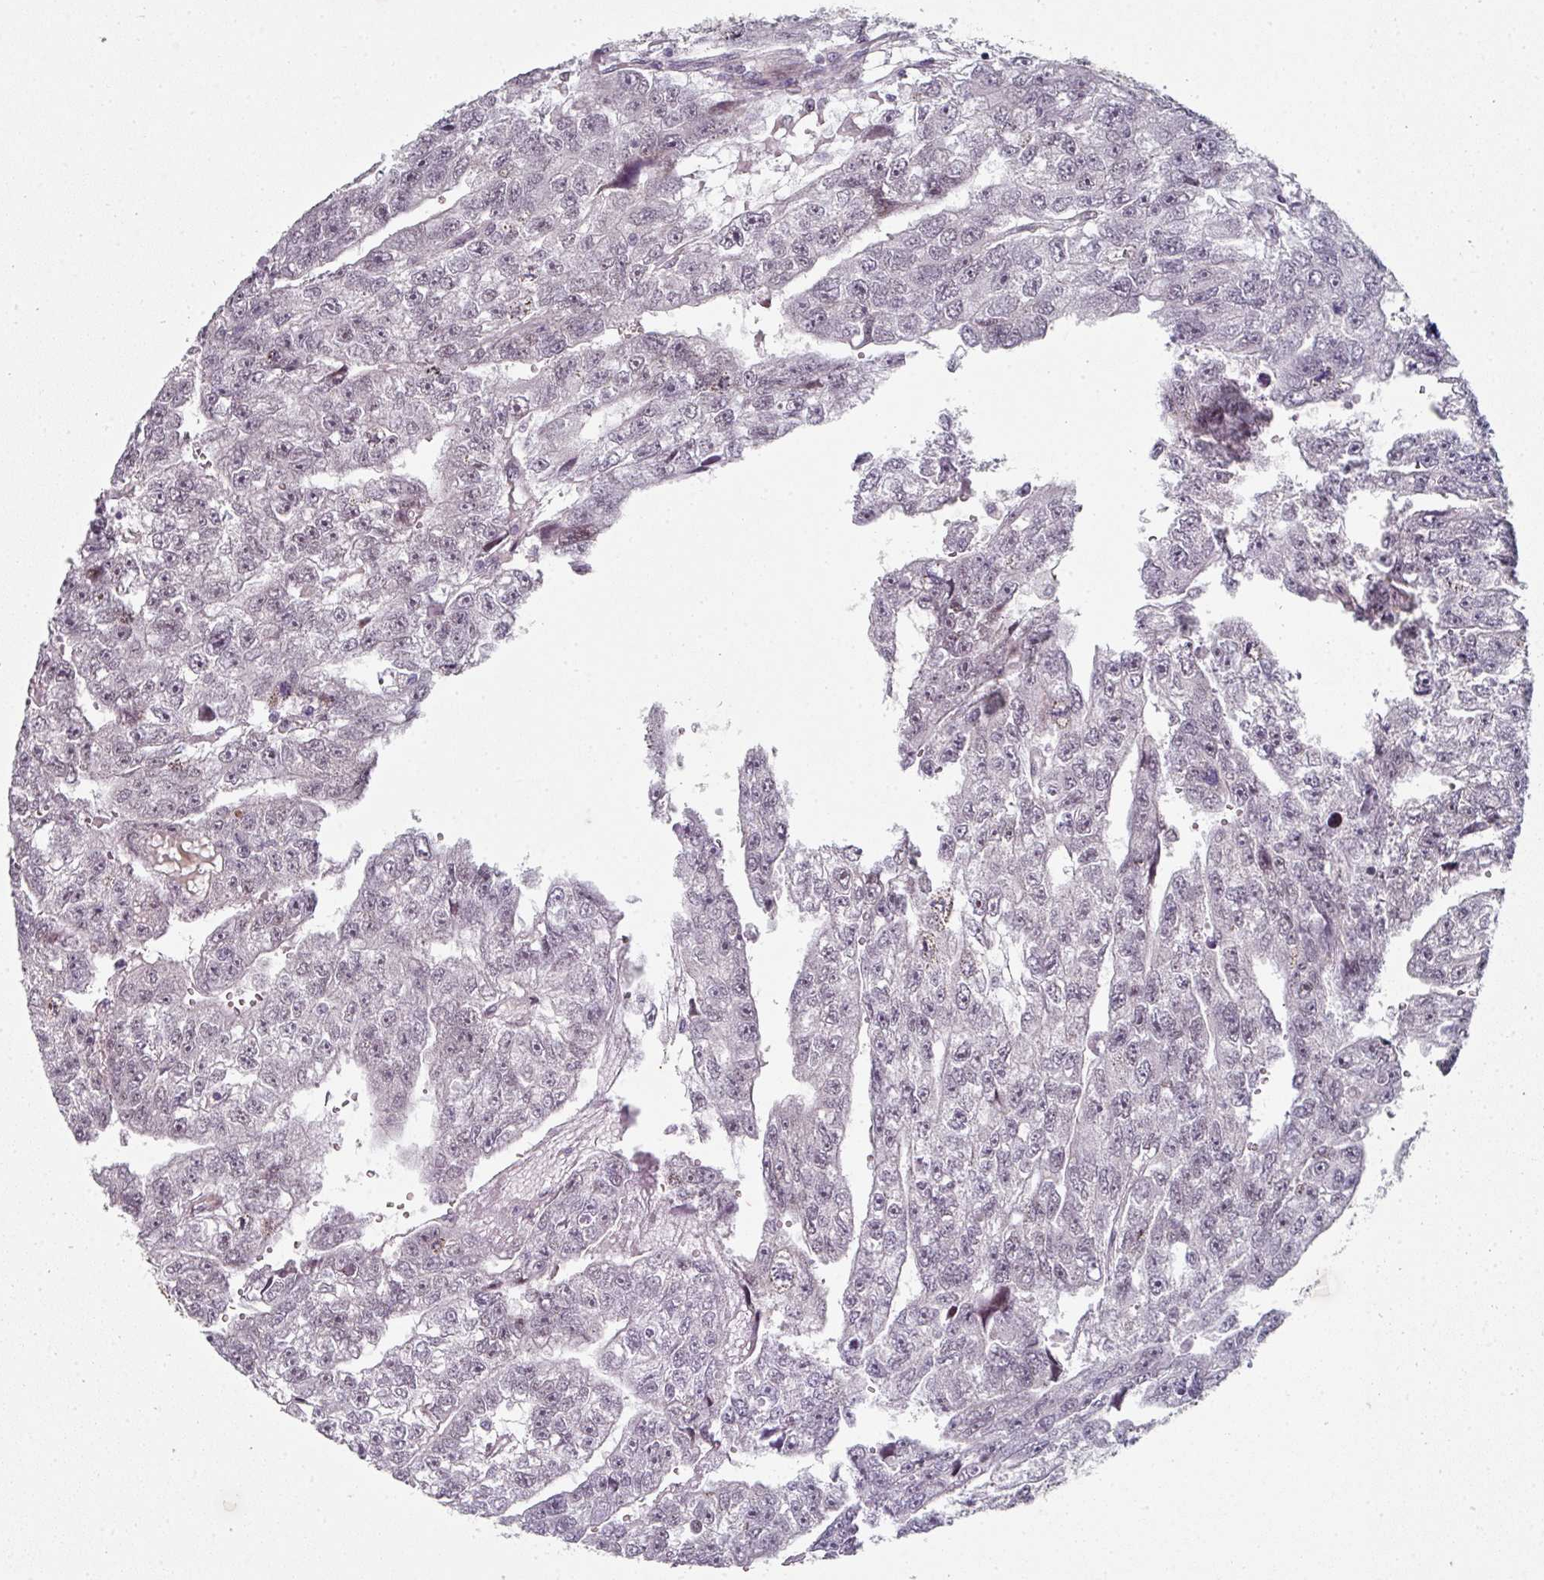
{"staining": {"intensity": "weak", "quantity": "25%-75%", "location": "nuclear"}, "tissue": "testis cancer", "cell_type": "Tumor cells", "image_type": "cancer", "snomed": [{"axis": "morphology", "description": "Carcinoma, Embryonal, NOS"}, {"axis": "topography", "description": "Testis"}], "caption": "Immunohistochemistry (IHC) micrograph of human embryonal carcinoma (testis) stained for a protein (brown), which demonstrates low levels of weak nuclear staining in approximately 25%-75% of tumor cells.", "gene": "TMCC1", "patient": {"sex": "male", "age": 20}}